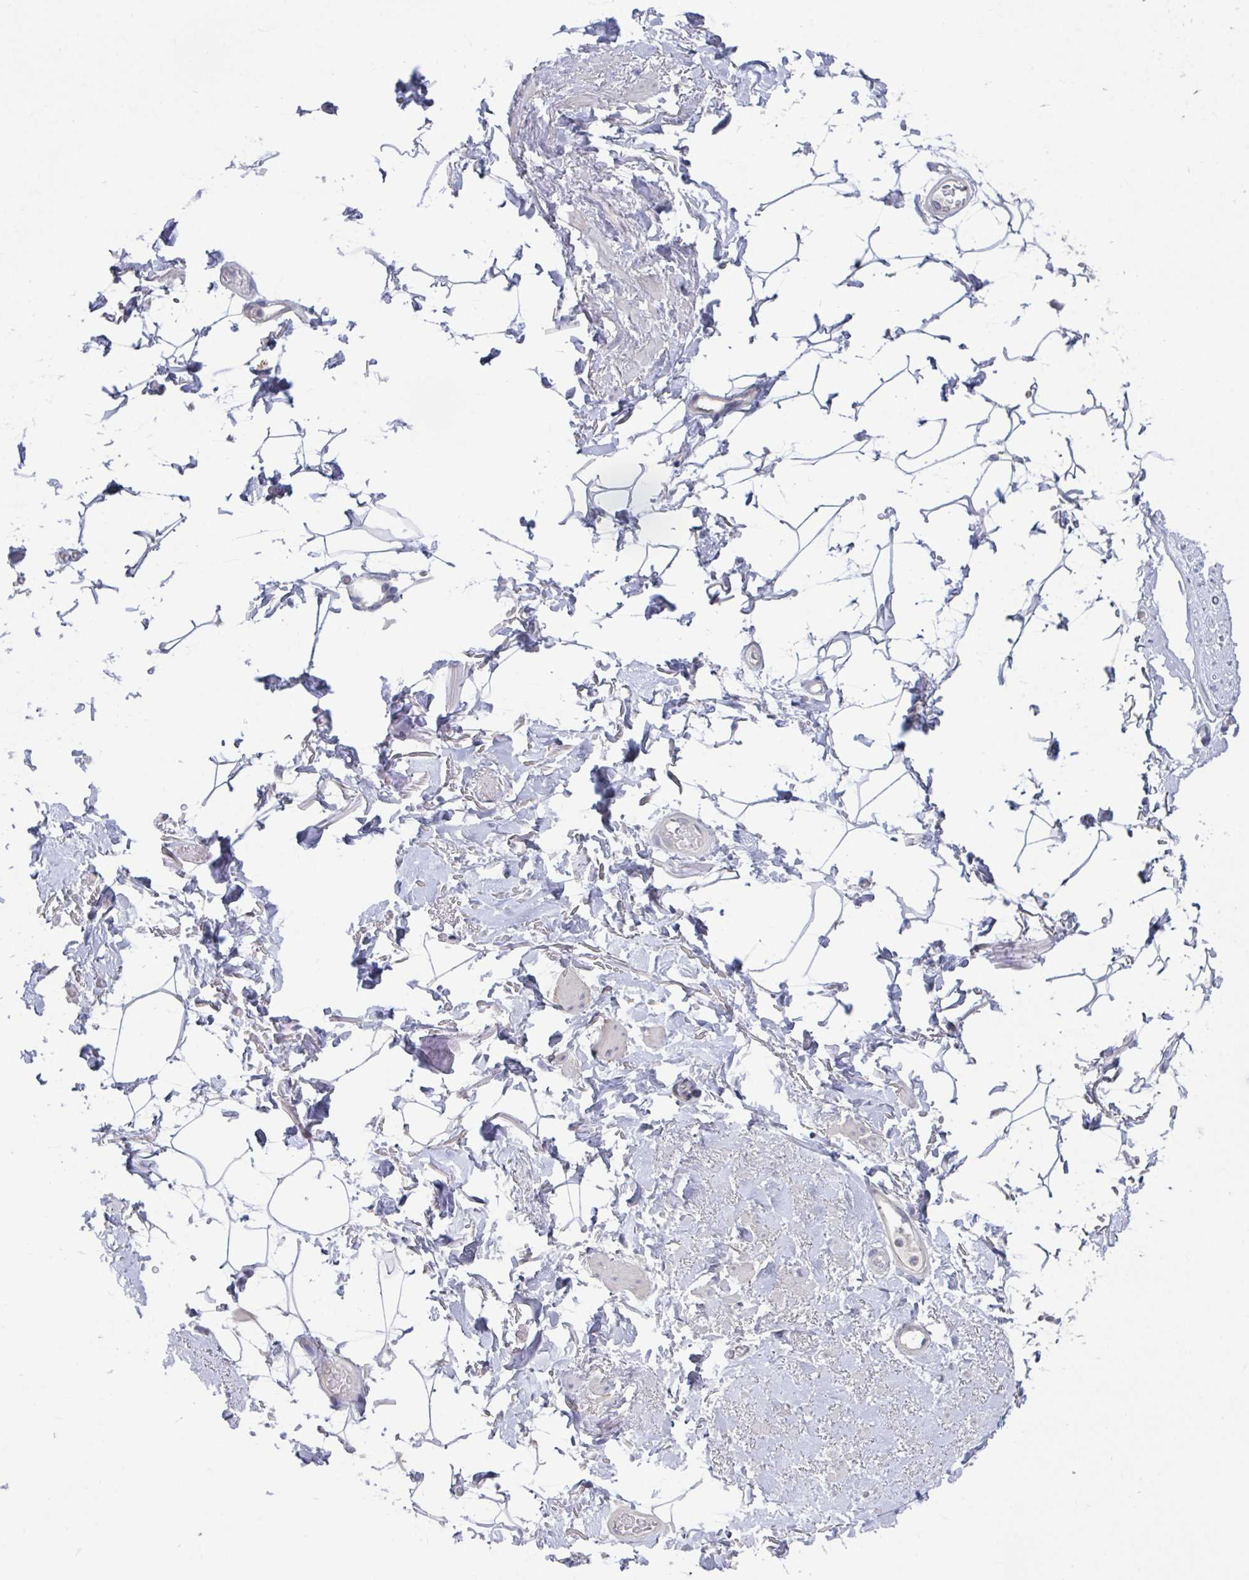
{"staining": {"intensity": "negative", "quantity": "none", "location": "none"}, "tissue": "adipose tissue", "cell_type": "Adipocytes", "image_type": "normal", "snomed": [{"axis": "morphology", "description": "Normal tissue, NOS"}, {"axis": "topography", "description": "Anal"}, {"axis": "topography", "description": "Peripheral nerve tissue"}], "caption": "Protein analysis of normal adipose tissue exhibits no significant staining in adipocytes.", "gene": "STK26", "patient": {"sex": "male", "age": 78}}